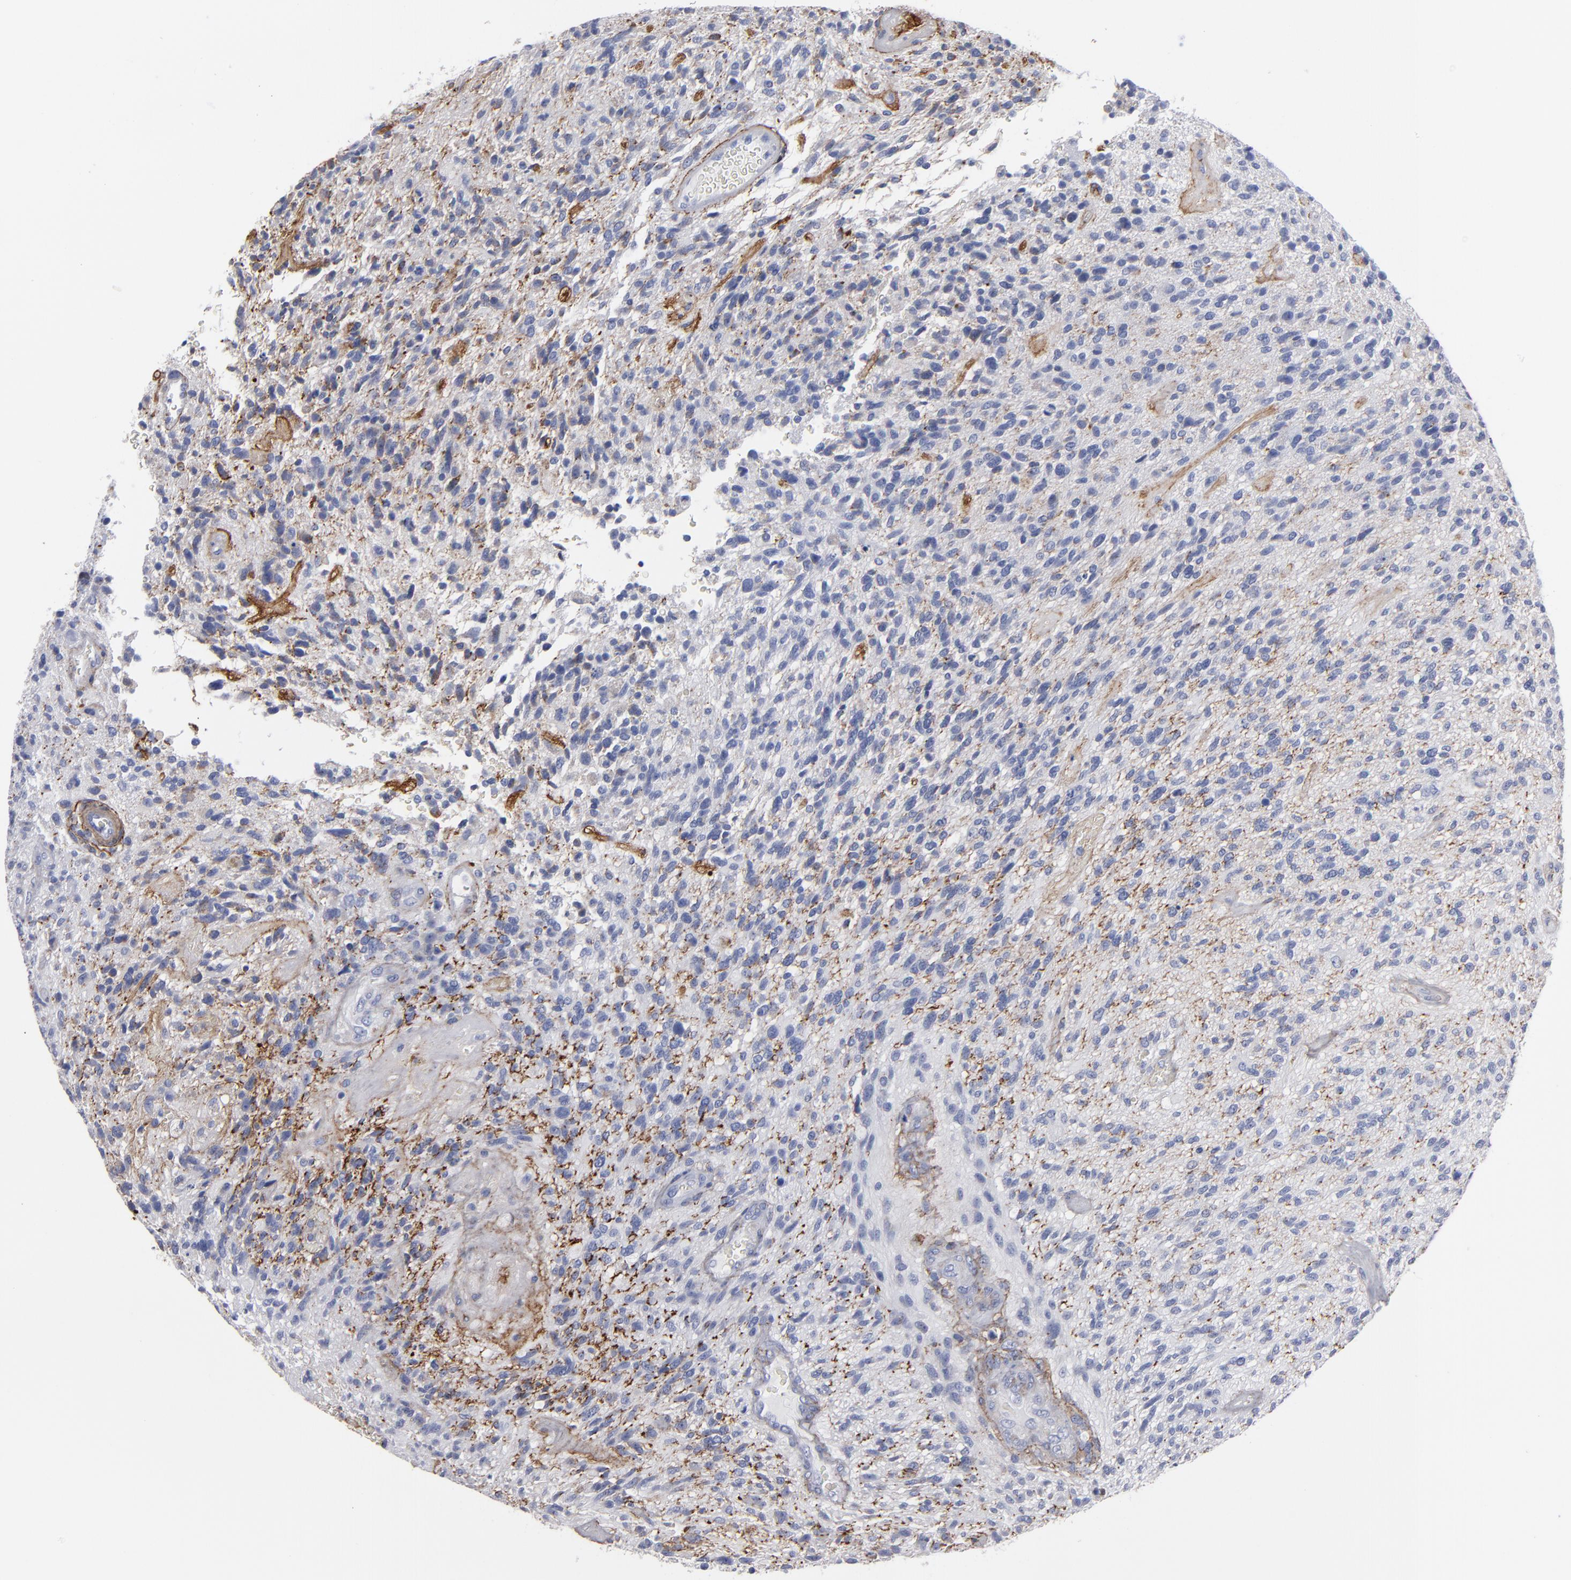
{"staining": {"intensity": "negative", "quantity": "none", "location": "none"}, "tissue": "glioma", "cell_type": "Tumor cells", "image_type": "cancer", "snomed": [{"axis": "morphology", "description": "Normal tissue, NOS"}, {"axis": "morphology", "description": "Glioma, malignant, High grade"}, {"axis": "topography", "description": "Cerebral cortex"}], "caption": "Immunohistochemistry (IHC) image of human glioma stained for a protein (brown), which exhibits no staining in tumor cells.", "gene": "EMILIN1", "patient": {"sex": "male", "age": 75}}